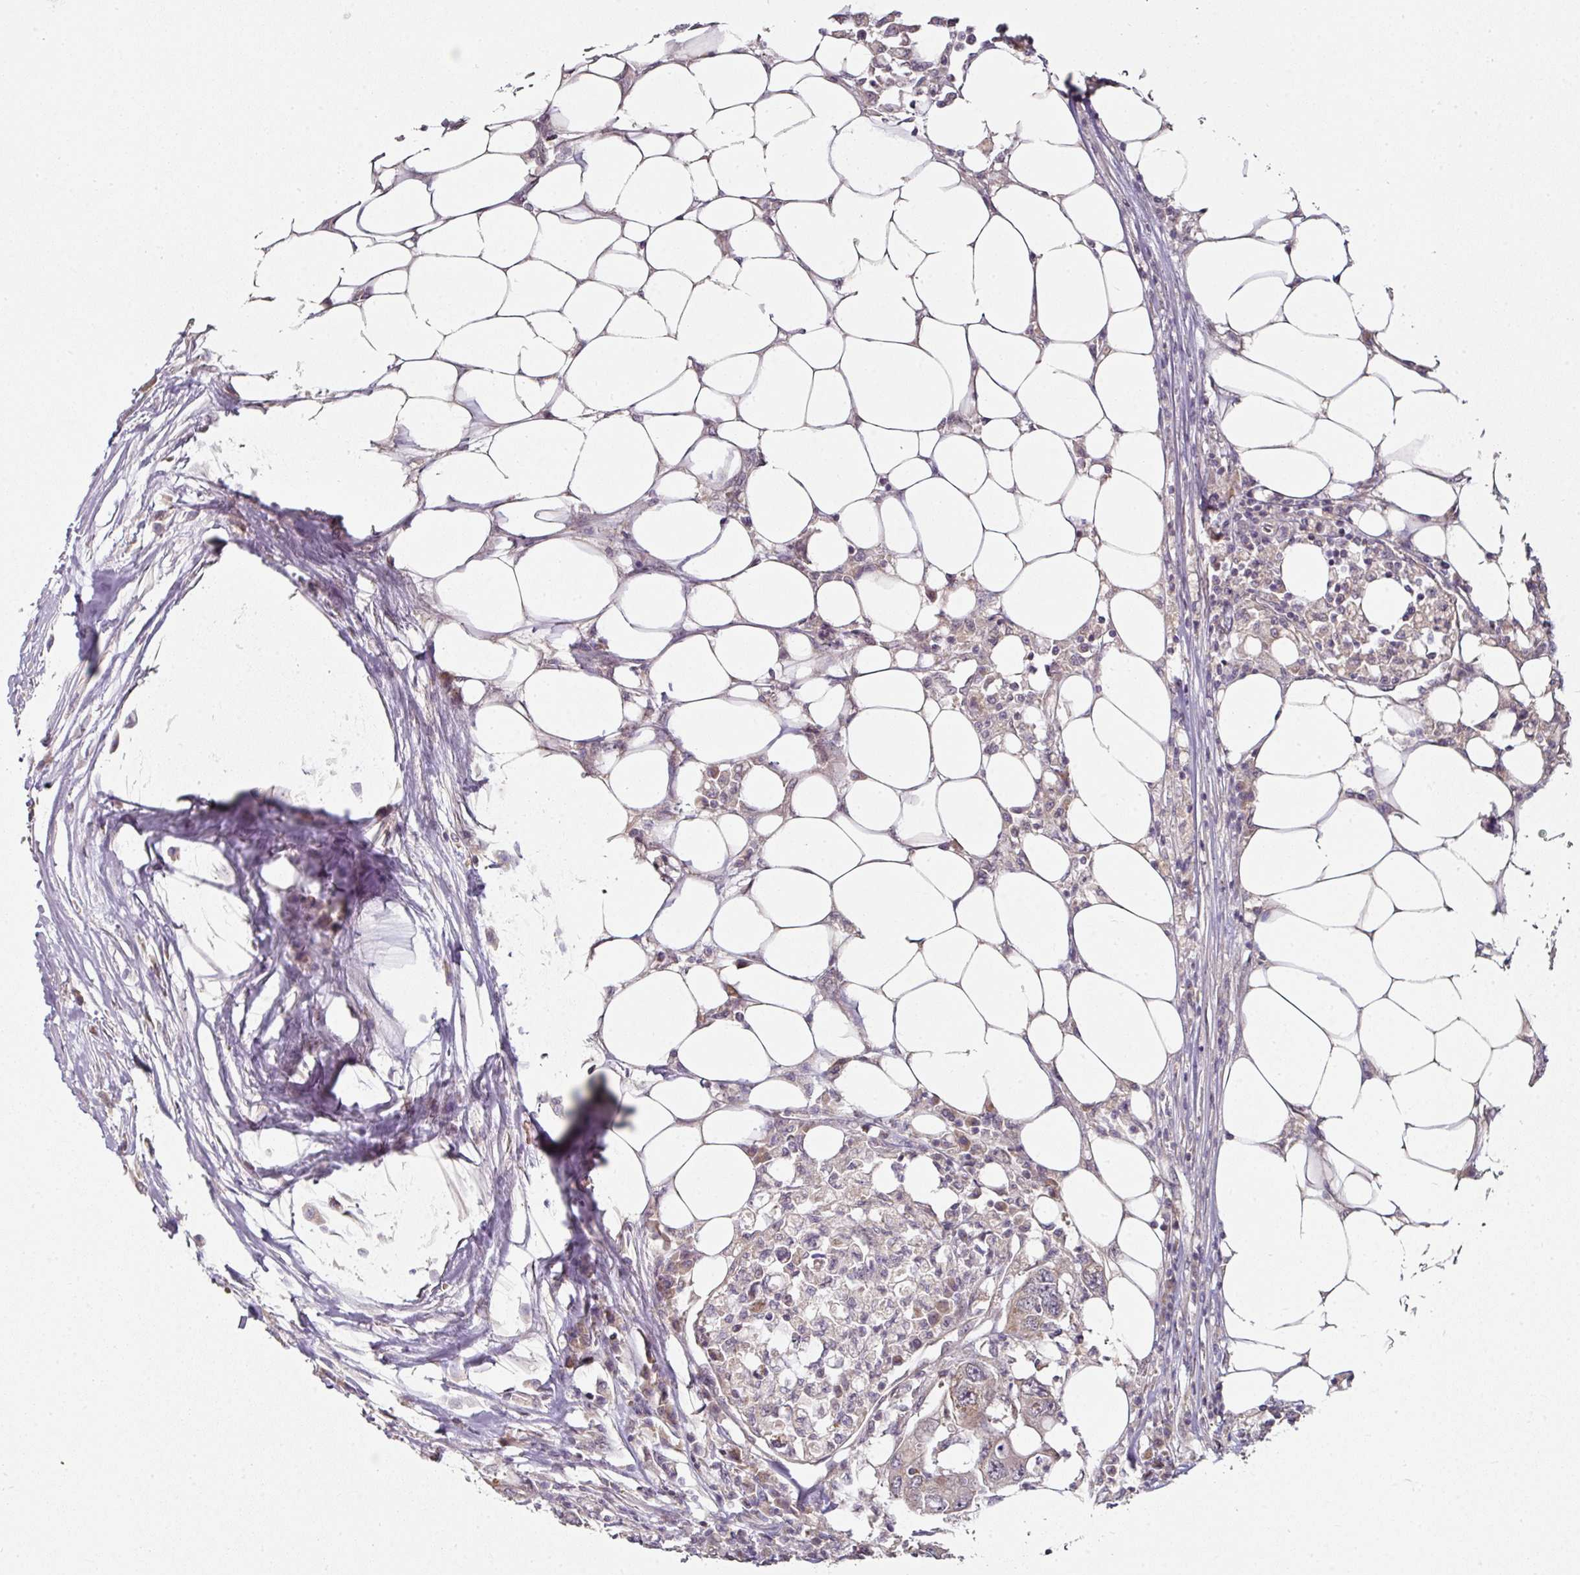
{"staining": {"intensity": "weak", "quantity": "25%-75%", "location": "cytoplasmic/membranous"}, "tissue": "colorectal cancer", "cell_type": "Tumor cells", "image_type": "cancer", "snomed": [{"axis": "morphology", "description": "Adenocarcinoma, NOS"}, {"axis": "topography", "description": "Colon"}], "caption": "About 25%-75% of tumor cells in adenocarcinoma (colorectal) reveal weak cytoplasmic/membranous protein staining as visualized by brown immunohistochemical staining.", "gene": "MAP2K2", "patient": {"sex": "male", "age": 71}}